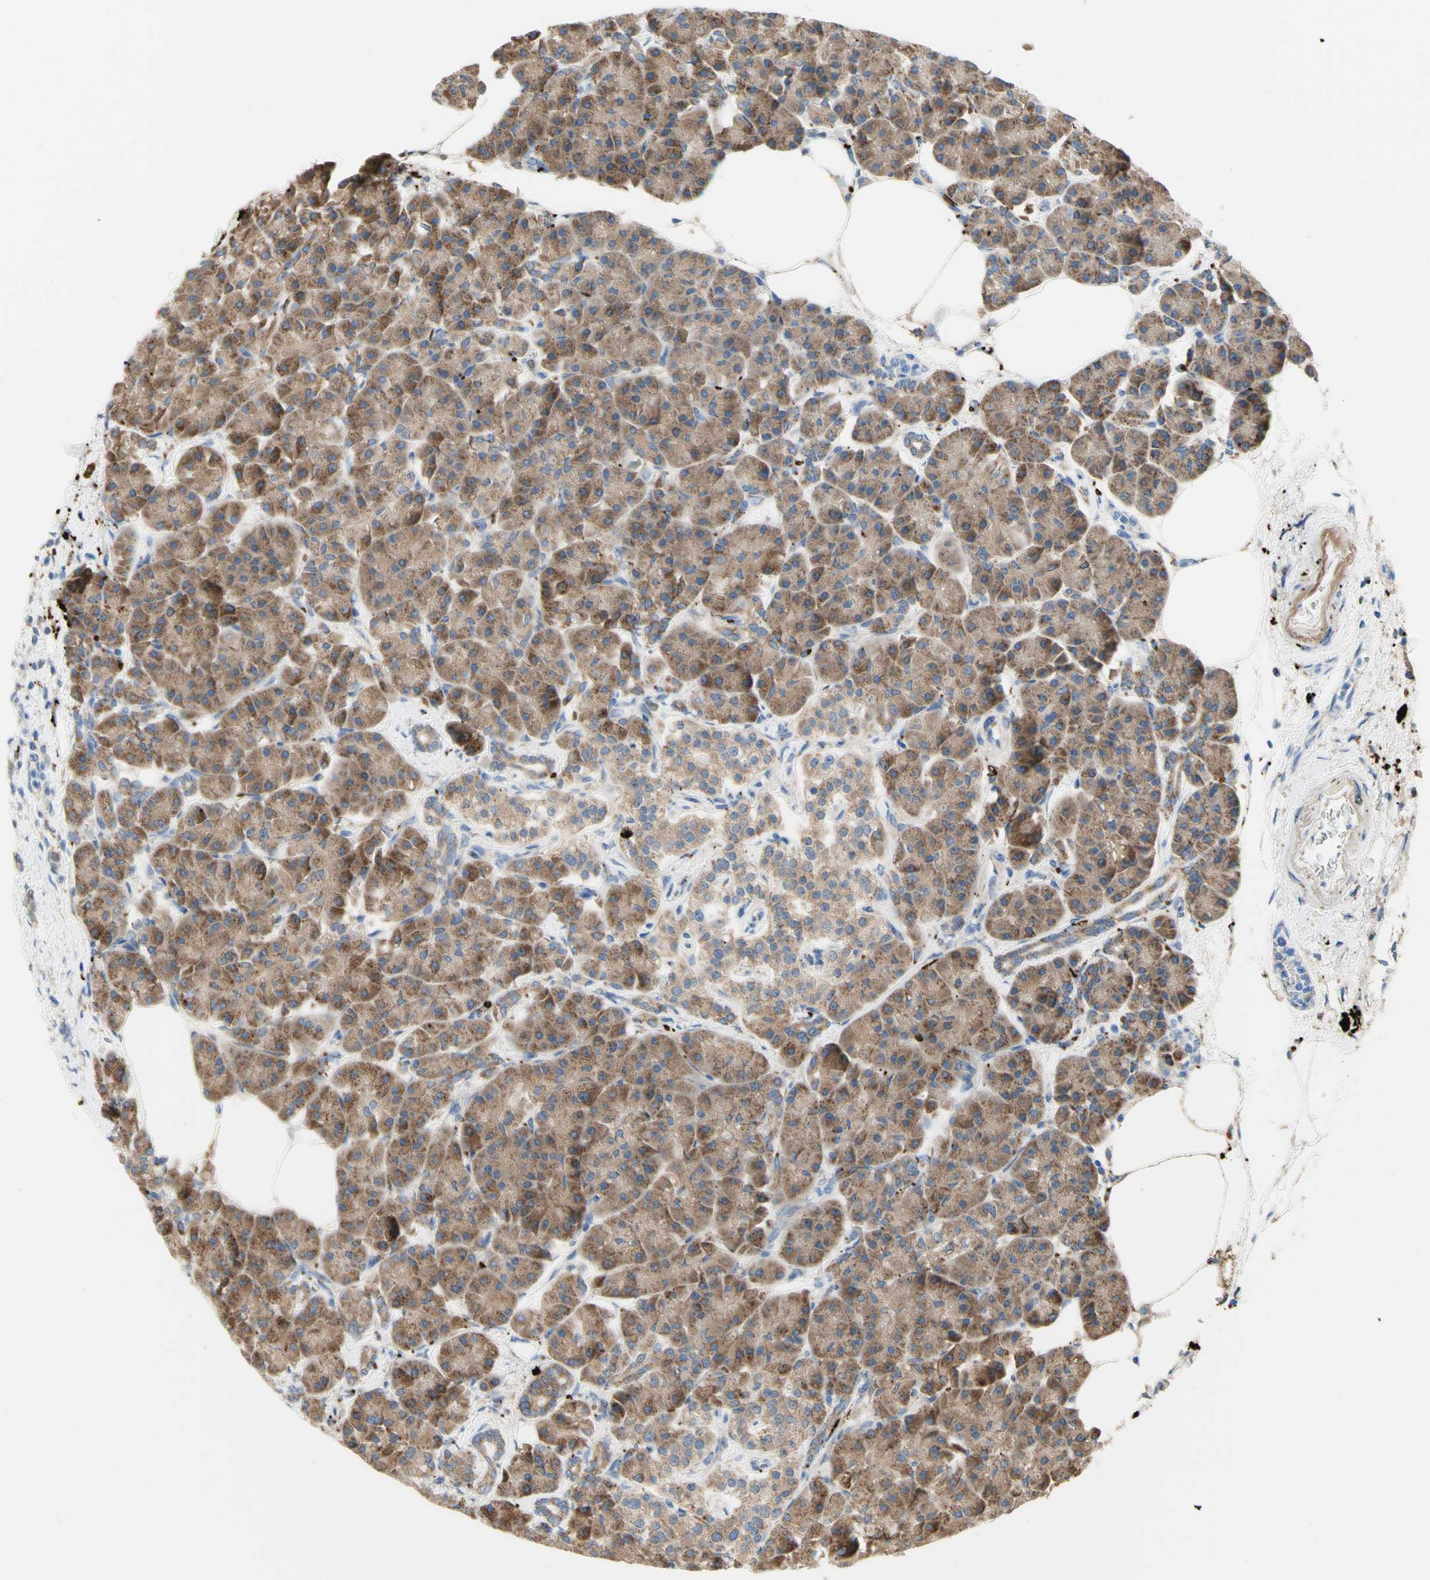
{"staining": {"intensity": "moderate", "quantity": "25%-75%", "location": "cytoplasmic/membranous"}, "tissue": "pancreas", "cell_type": "Exocrine glandular cells", "image_type": "normal", "snomed": [{"axis": "morphology", "description": "Normal tissue, NOS"}, {"axis": "topography", "description": "Pancreas"}], "caption": "IHC (DAB (3,3'-diaminobenzidine)) staining of unremarkable pancreas displays moderate cytoplasmic/membranous protein staining in approximately 25%-75% of exocrine glandular cells.", "gene": "URB2", "patient": {"sex": "female", "age": 70}}